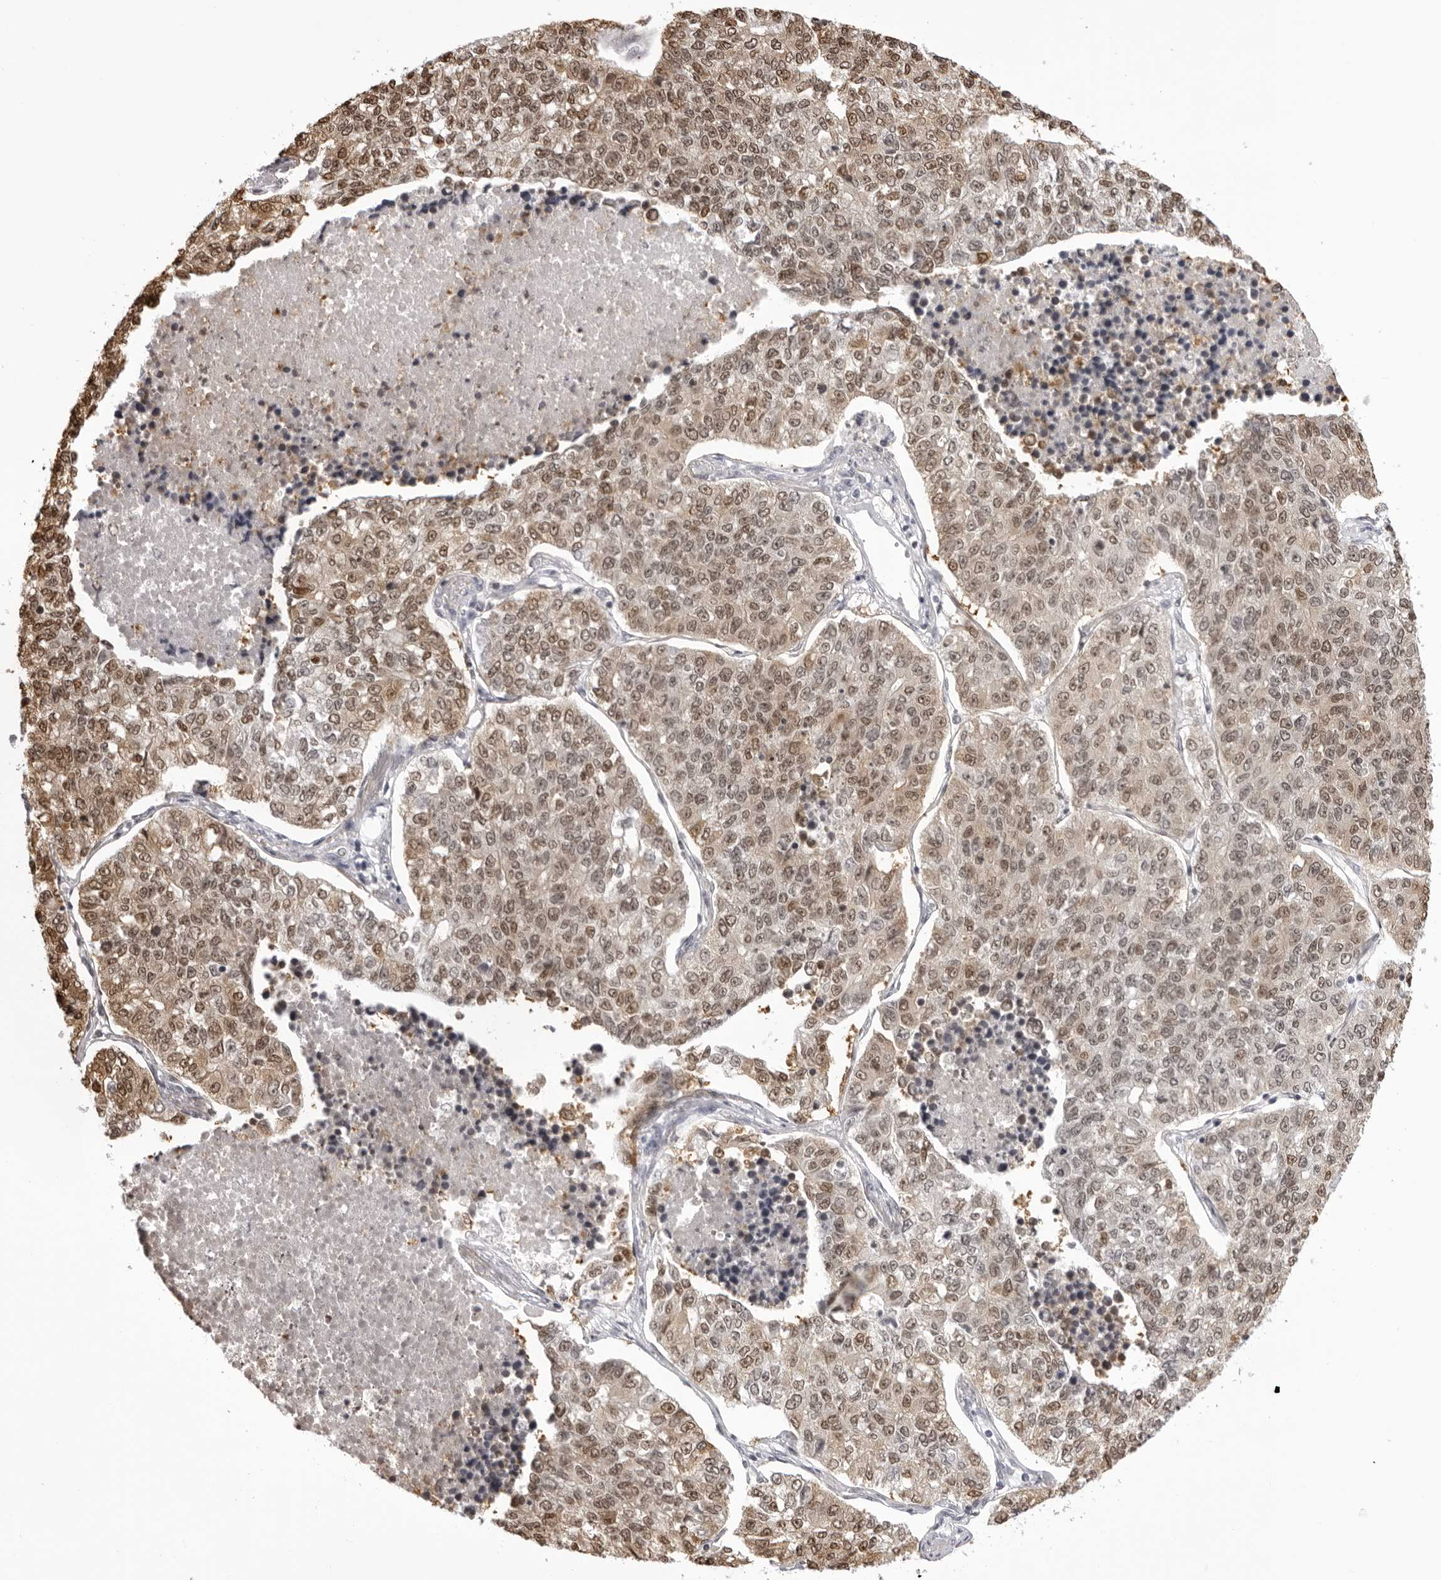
{"staining": {"intensity": "moderate", "quantity": ">75%", "location": "nuclear"}, "tissue": "lung cancer", "cell_type": "Tumor cells", "image_type": "cancer", "snomed": [{"axis": "morphology", "description": "Adenocarcinoma, NOS"}, {"axis": "topography", "description": "Lung"}], "caption": "Tumor cells reveal medium levels of moderate nuclear positivity in about >75% of cells in human lung cancer. Using DAB (brown) and hematoxylin (blue) stains, captured at high magnification using brightfield microscopy.", "gene": "HSPA4", "patient": {"sex": "male", "age": 49}}